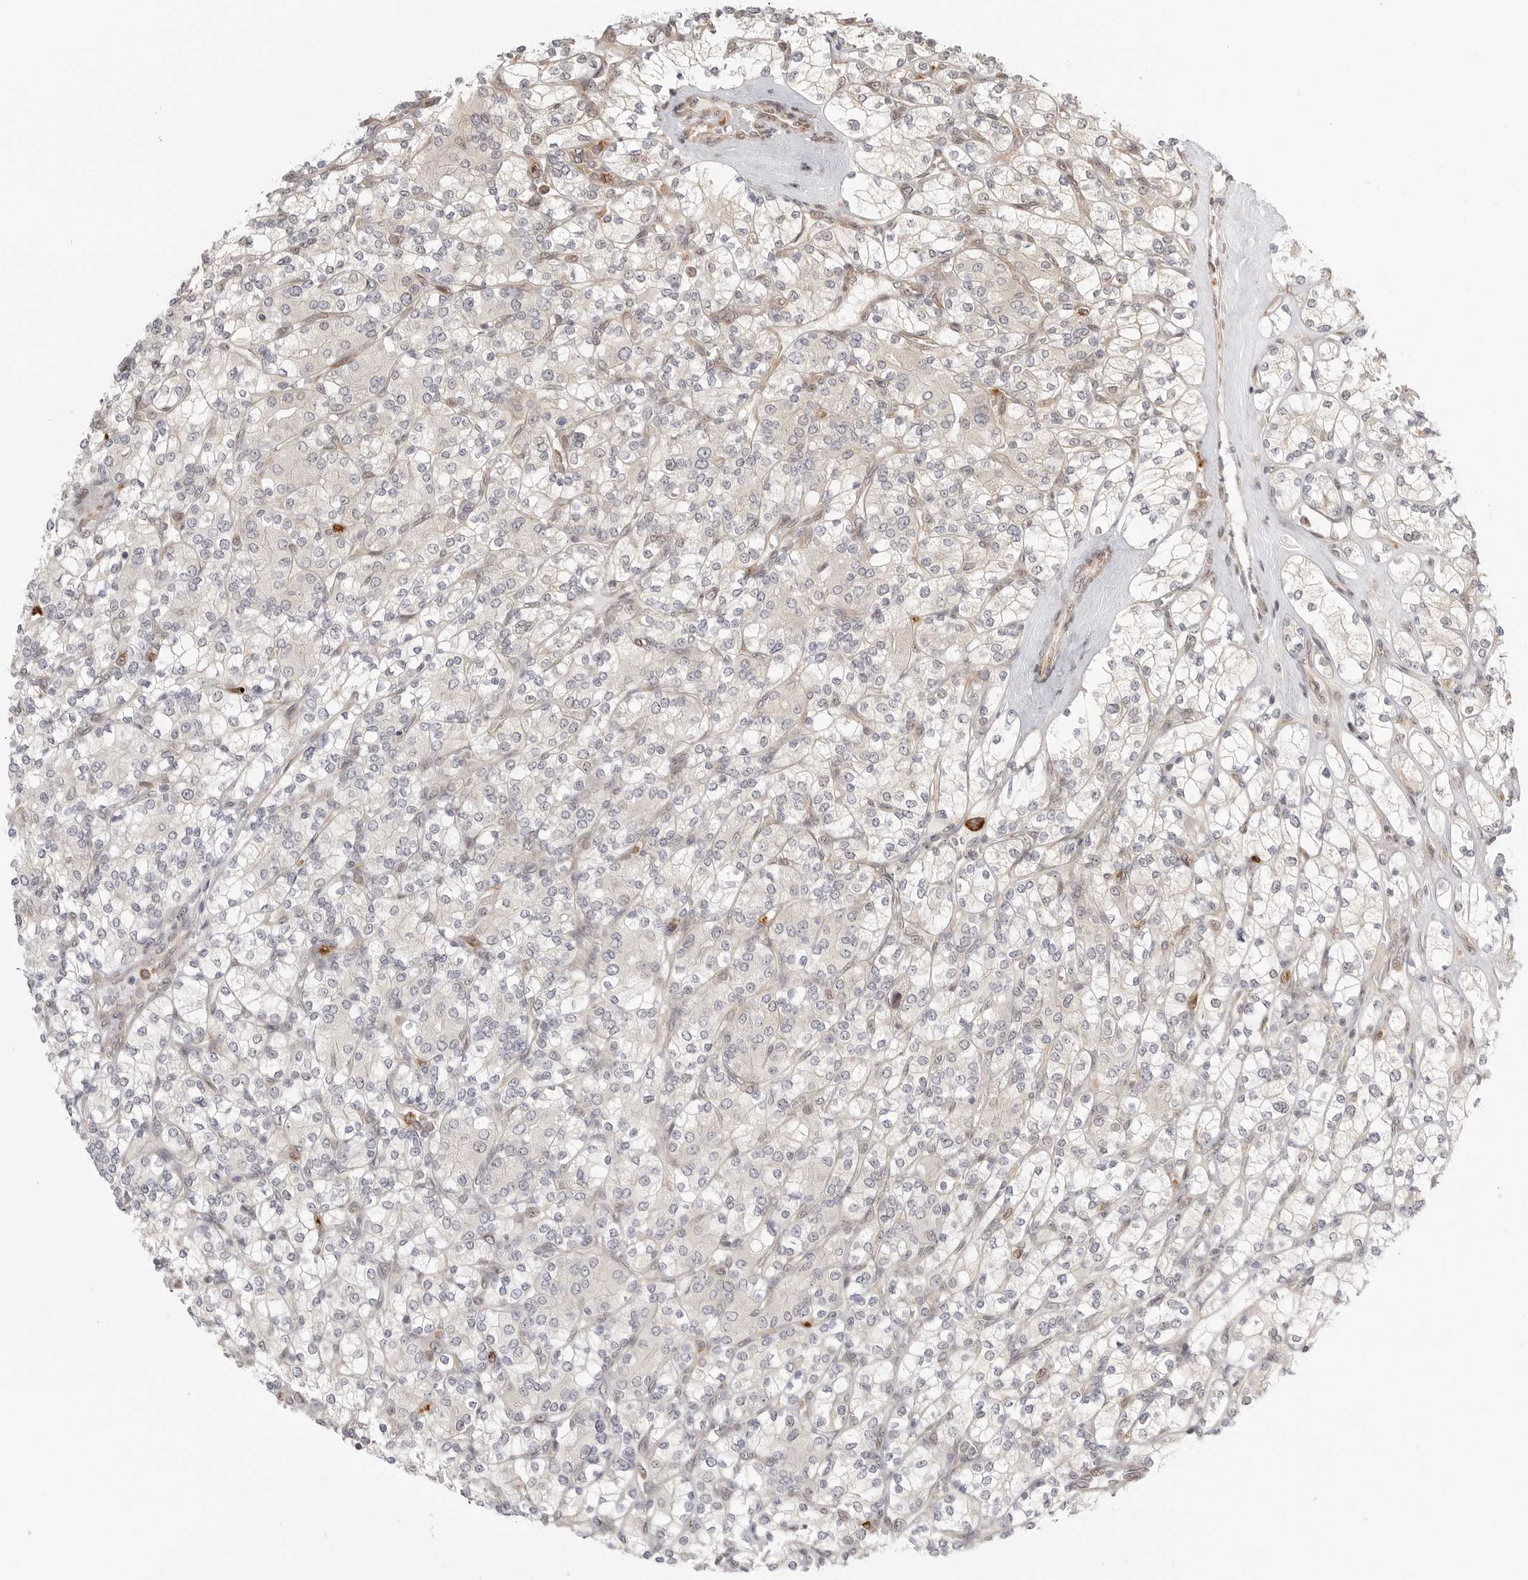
{"staining": {"intensity": "negative", "quantity": "none", "location": "none"}, "tissue": "renal cancer", "cell_type": "Tumor cells", "image_type": "cancer", "snomed": [{"axis": "morphology", "description": "Adenocarcinoma, NOS"}, {"axis": "topography", "description": "Kidney"}], "caption": "IHC photomicrograph of neoplastic tissue: human renal cancer stained with DAB displays no significant protein staining in tumor cells.", "gene": "DSCC1", "patient": {"sex": "male", "age": 77}}